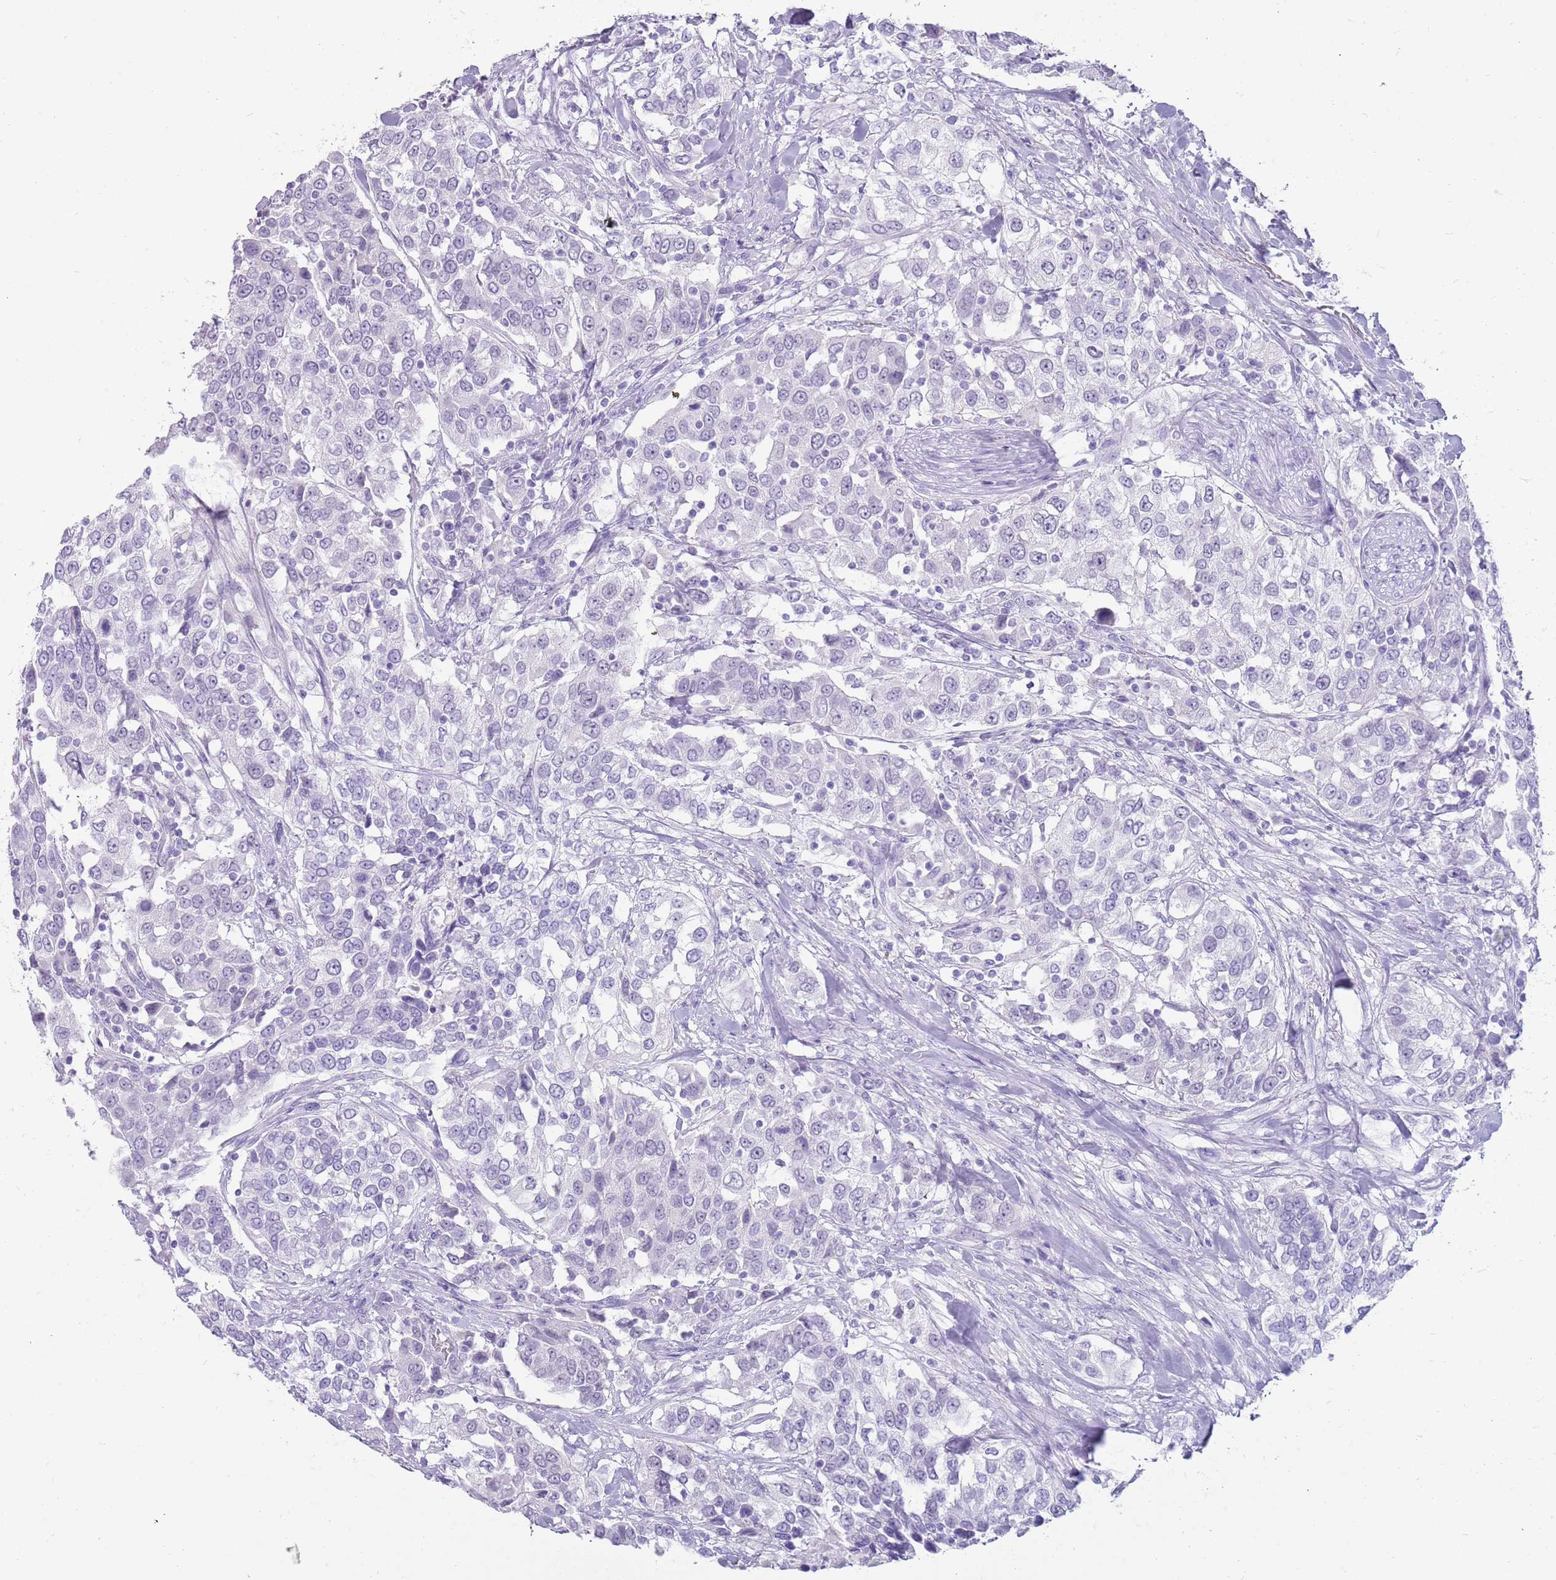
{"staining": {"intensity": "negative", "quantity": "none", "location": "none"}, "tissue": "urothelial cancer", "cell_type": "Tumor cells", "image_type": "cancer", "snomed": [{"axis": "morphology", "description": "Urothelial carcinoma, High grade"}, {"axis": "topography", "description": "Urinary bladder"}], "caption": "A high-resolution photomicrograph shows IHC staining of urothelial cancer, which shows no significant staining in tumor cells.", "gene": "NBPF3", "patient": {"sex": "female", "age": 80}}